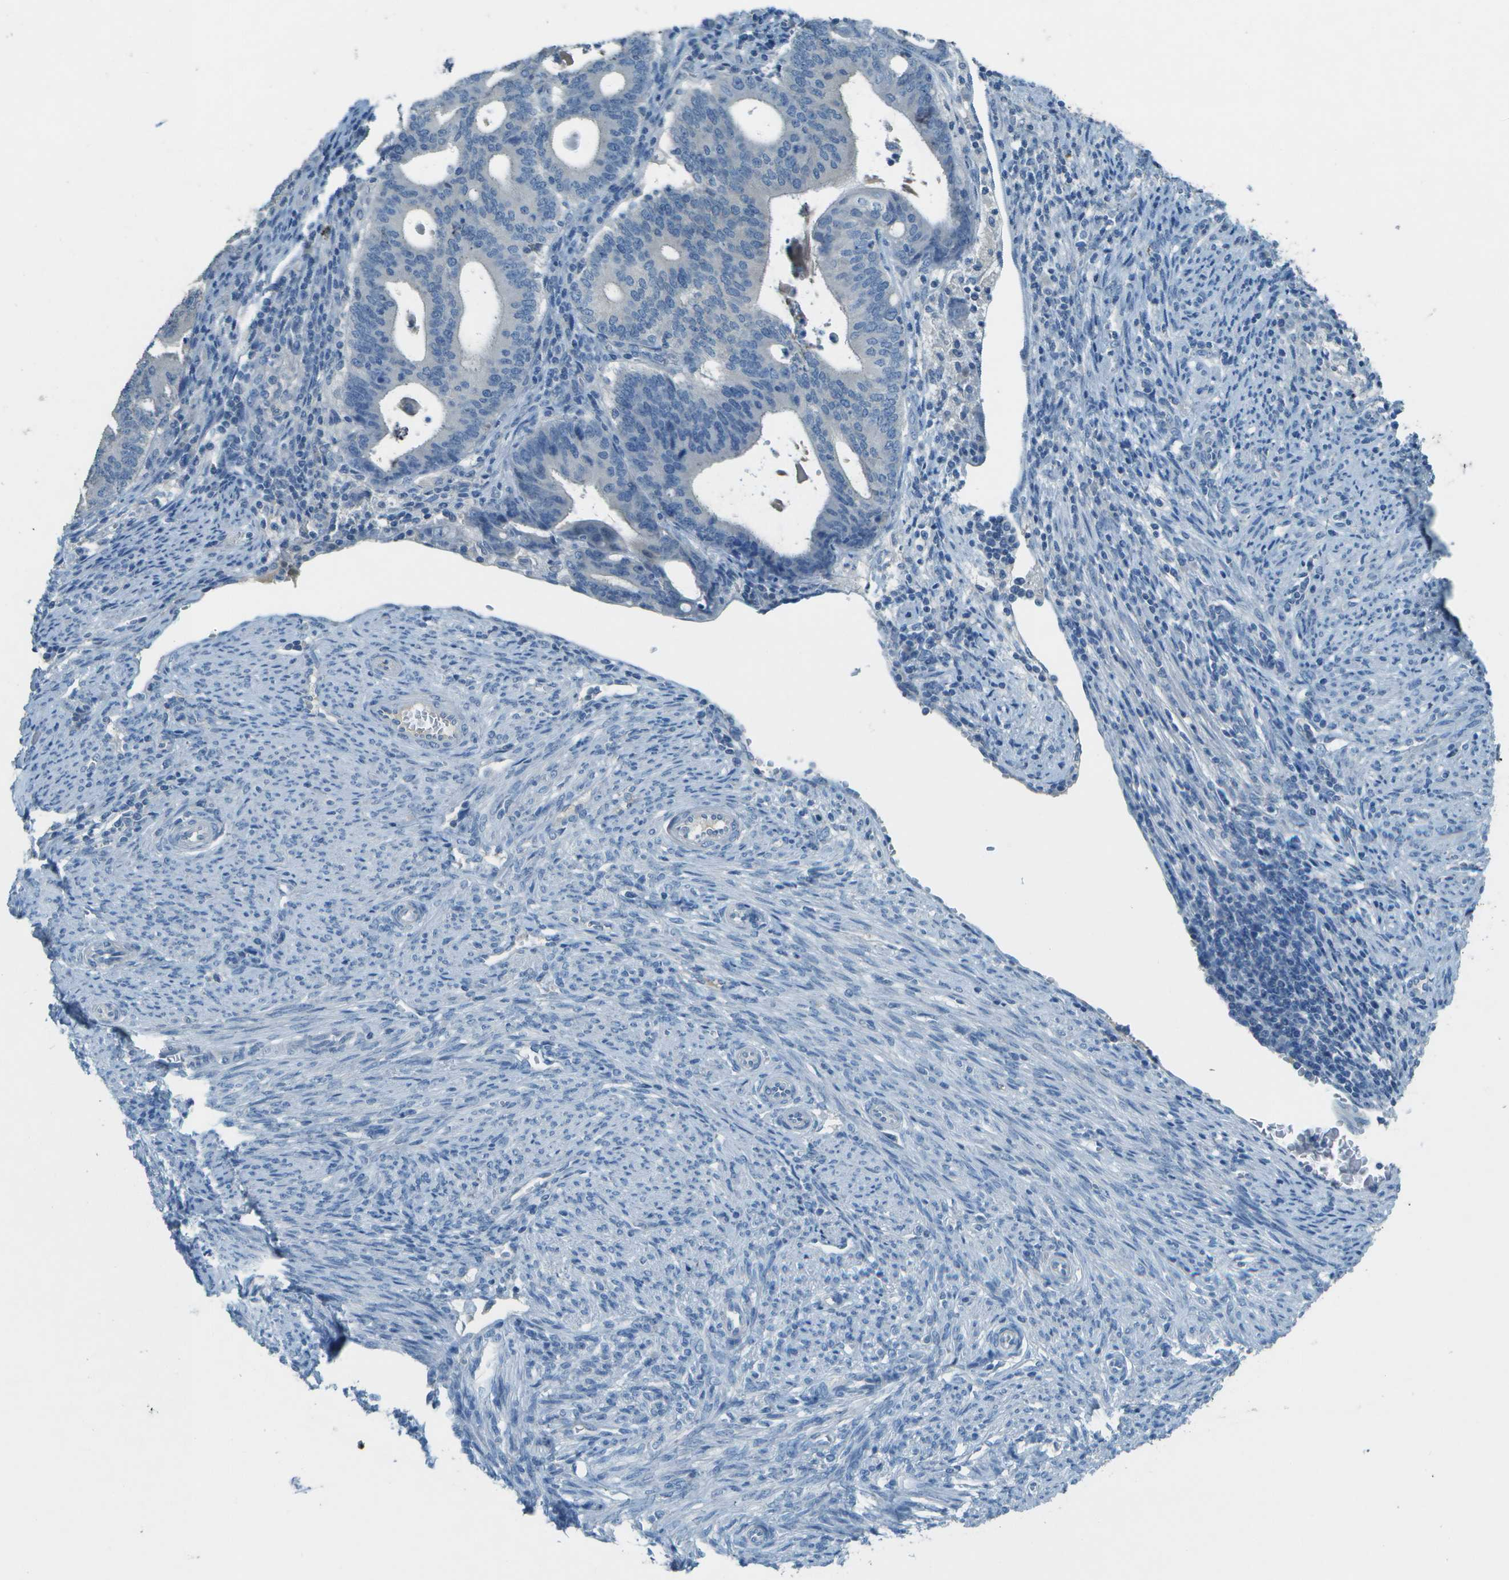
{"staining": {"intensity": "negative", "quantity": "none", "location": "none"}, "tissue": "endometrial cancer", "cell_type": "Tumor cells", "image_type": "cancer", "snomed": [{"axis": "morphology", "description": "Adenocarcinoma, NOS"}, {"axis": "topography", "description": "Uterus"}], "caption": "Tumor cells show no significant protein staining in endometrial cancer (adenocarcinoma).", "gene": "LGI2", "patient": {"sex": "female", "age": 83}}